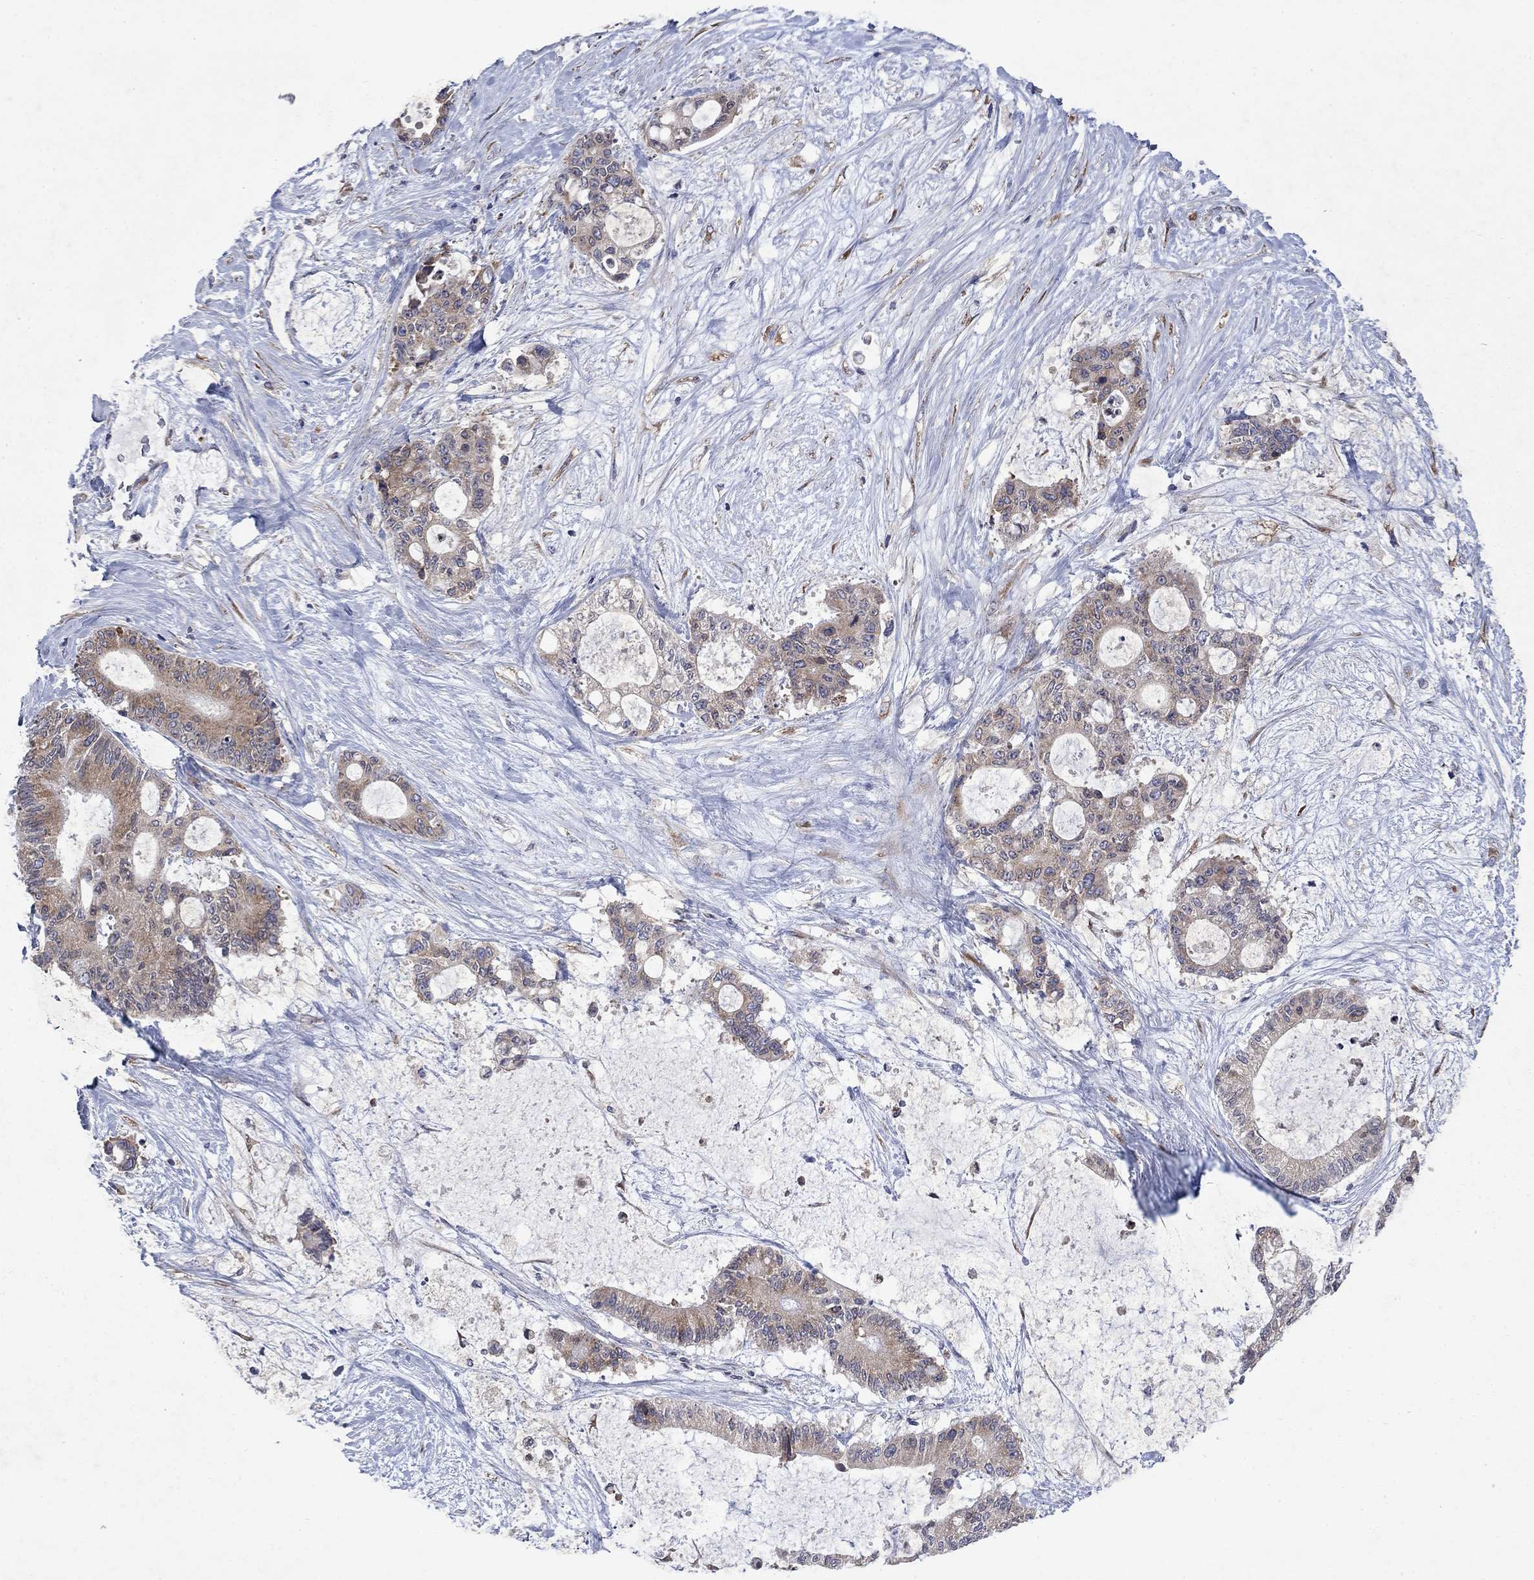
{"staining": {"intensity": "moderate", "quantity": ">75%", "location": "cytoplasmic/membranous"}, "tissue": "liver cancer", "cell_type": "Tumor cells", "image_type": "cancer", "snomed": [{"axis": "morphology", "description": "Normal tissue, NOS"}, {"axis": "morphology", "description": "Cholangiocarcinoma"}, {"axis": "topography", "description": "Liver"}, {"axis": "topography", "description": "Peripheral nerve tissue"}], "caption": "Moderate cytoplasmic/membranous positivity is seen in approximately >75% of tumor cells in cholangiocarcinoma (liver).", "gene": "TMEM97", "patient": {"sex": "female", "age": 73}}